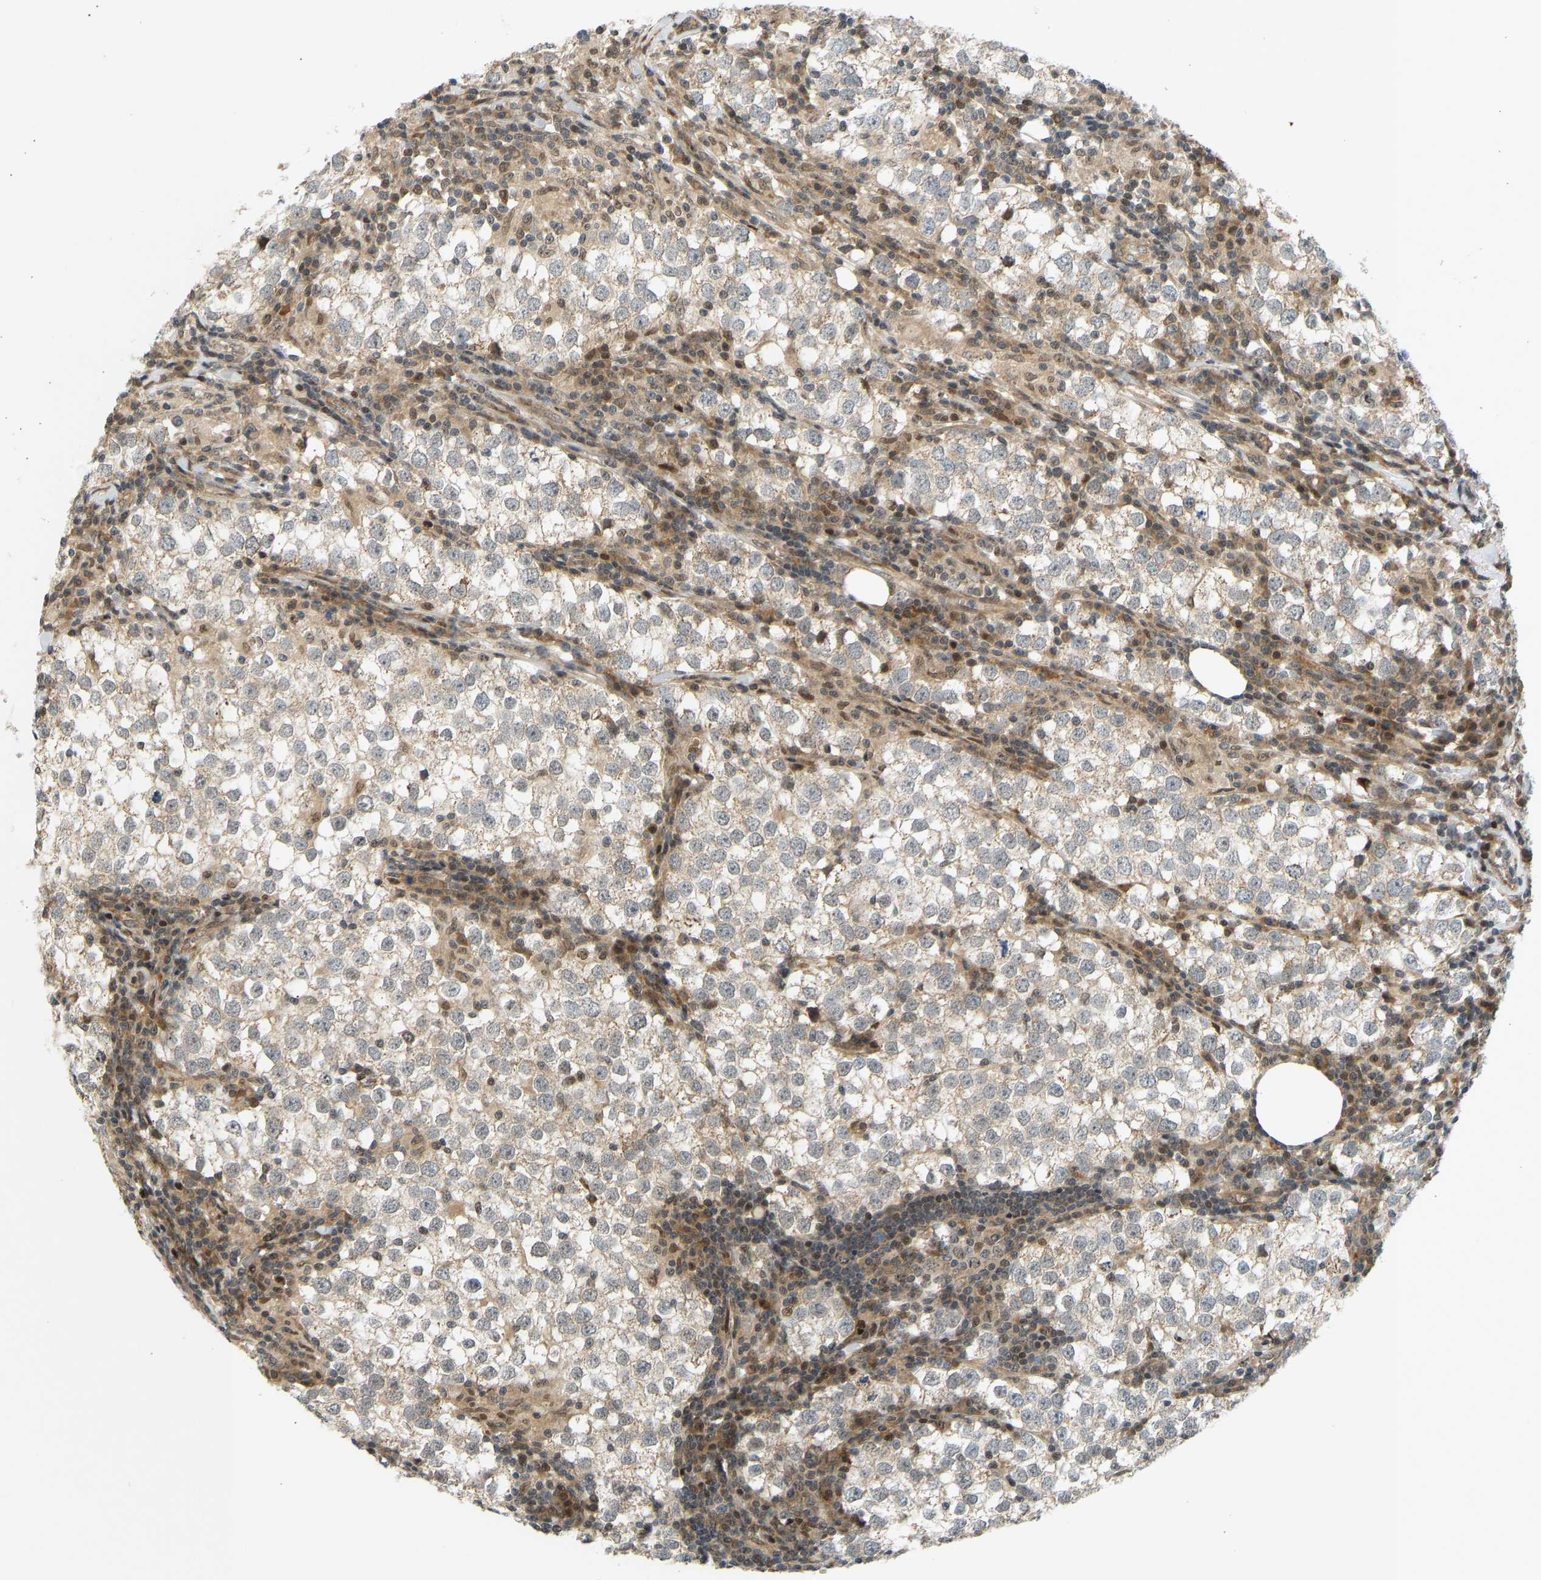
{"staining": {"intensity": "weak", "quantity": ">75%", "location": "cytoplasmic/membranous"}, "tissue": "testis cancer", "cell_type": "Tumor cells", "image_type": "cancer", "snomed": [{"axis": "morphology", "description": "Seminoma, NOS"}, {"axis": "morphology", "description": "Carcinoma, Embryonal, NOS"}, {"axis": "topography", "description": "Testis"}], "caption": "Tumor cells exhibit weak cytoplasmic/membranous positivity in about >75% of cells in testis seminoma. Ihc stains the protein of interest in brown and the nuclei are stained blue.", "gene": "BAG1", "patient": {"sex": "male", "age": 36}}